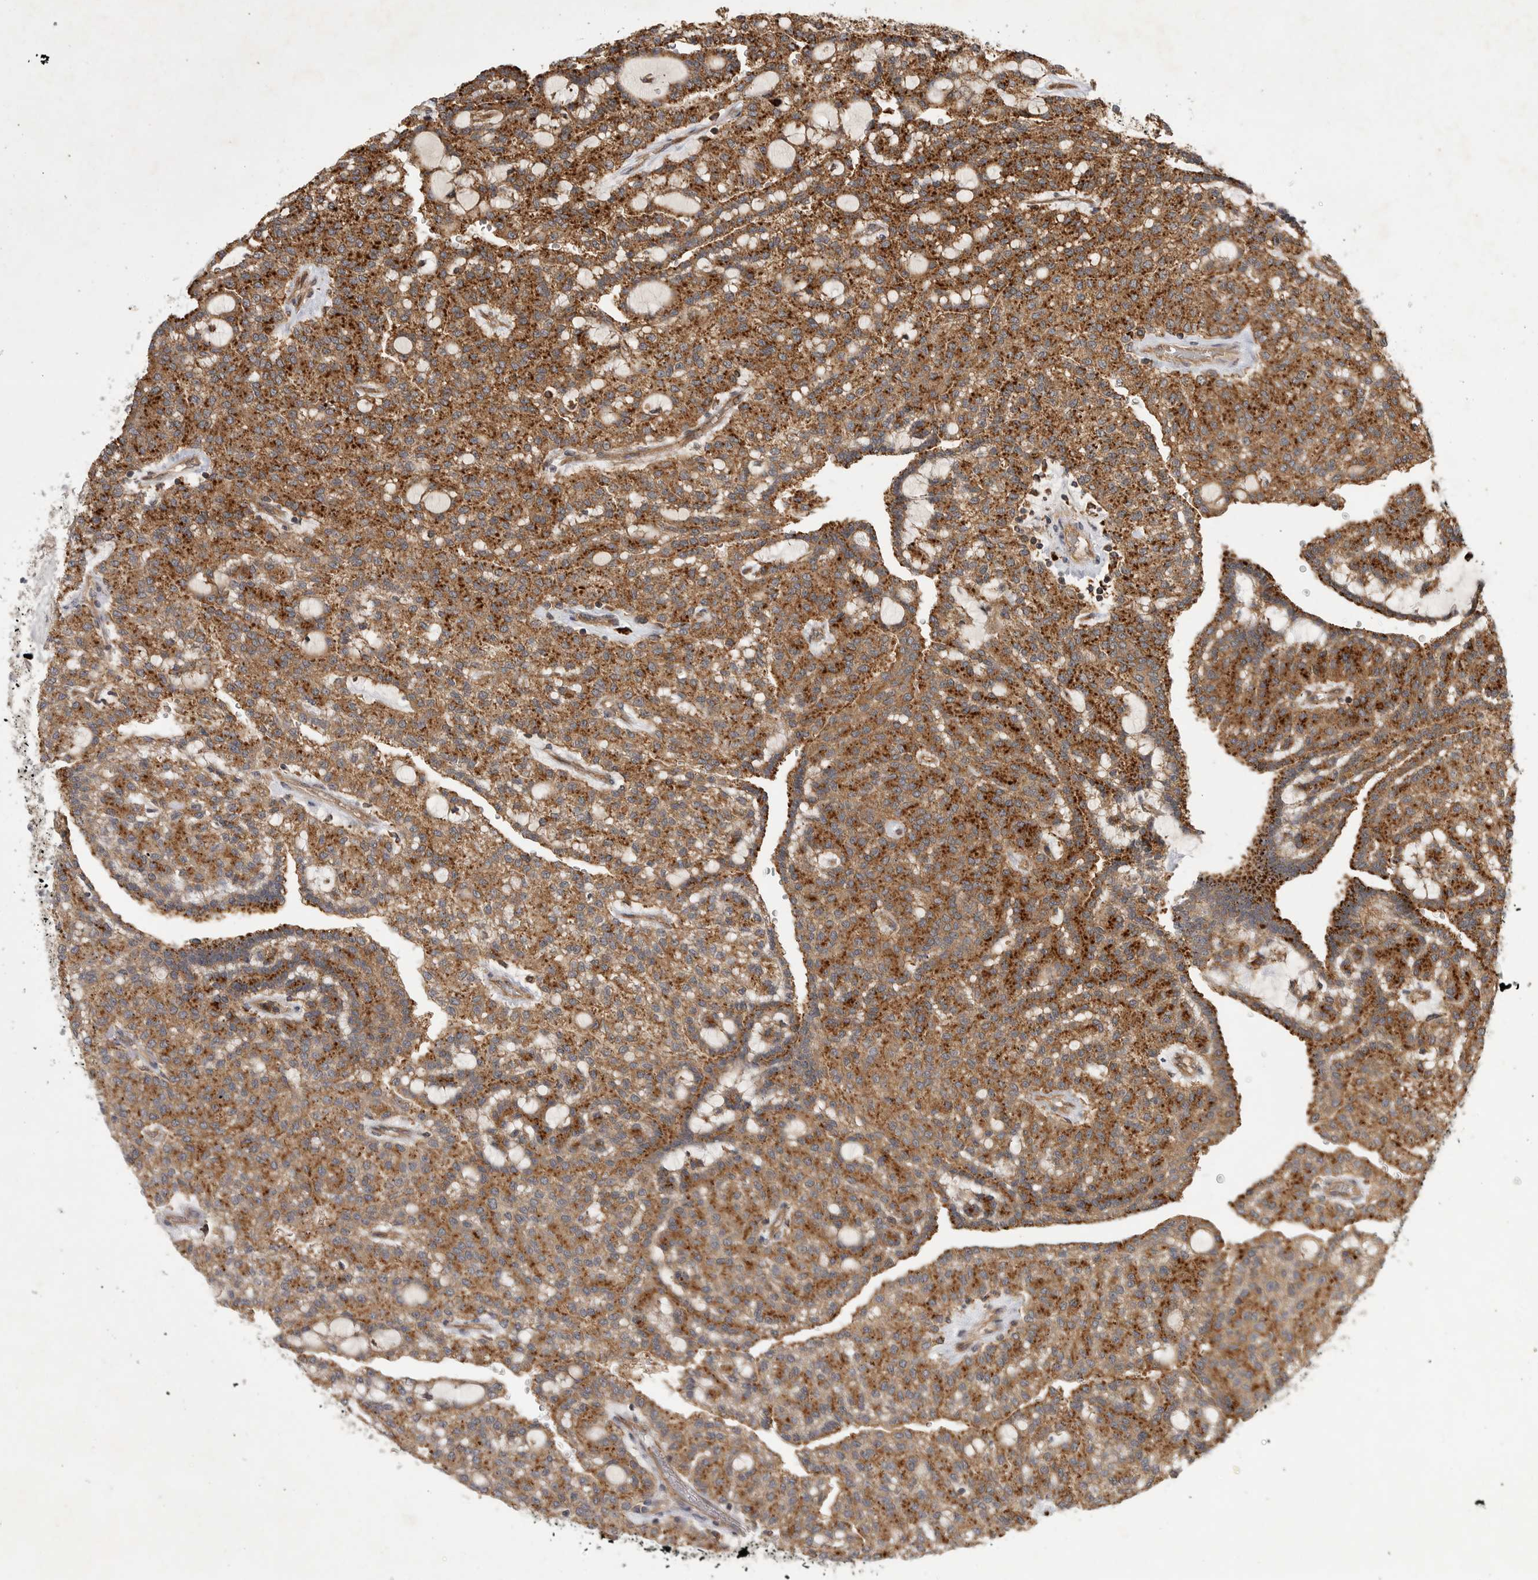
{"staining": {"intensity": "strong", "quantity": ">75%", "location": "cytoplasmic/membranous"}, "tissue": "renal cancer", "cell_type": "Tumor cells", "image_type": "cancer", "snomed": [{"axis": "morphology", "description": "Adenocarcinoma, NOS"}, {"axis": "topography", "description": "Kidney"}], "caption": "Brown immunohistochemical staining in adenocarcinoma (renal) displays strong cytoplasmic/membranous positivity in approximately >75% of tumor cells.", "gene": "ZNF232", "patient": {"sex": "male", "age": 63}}